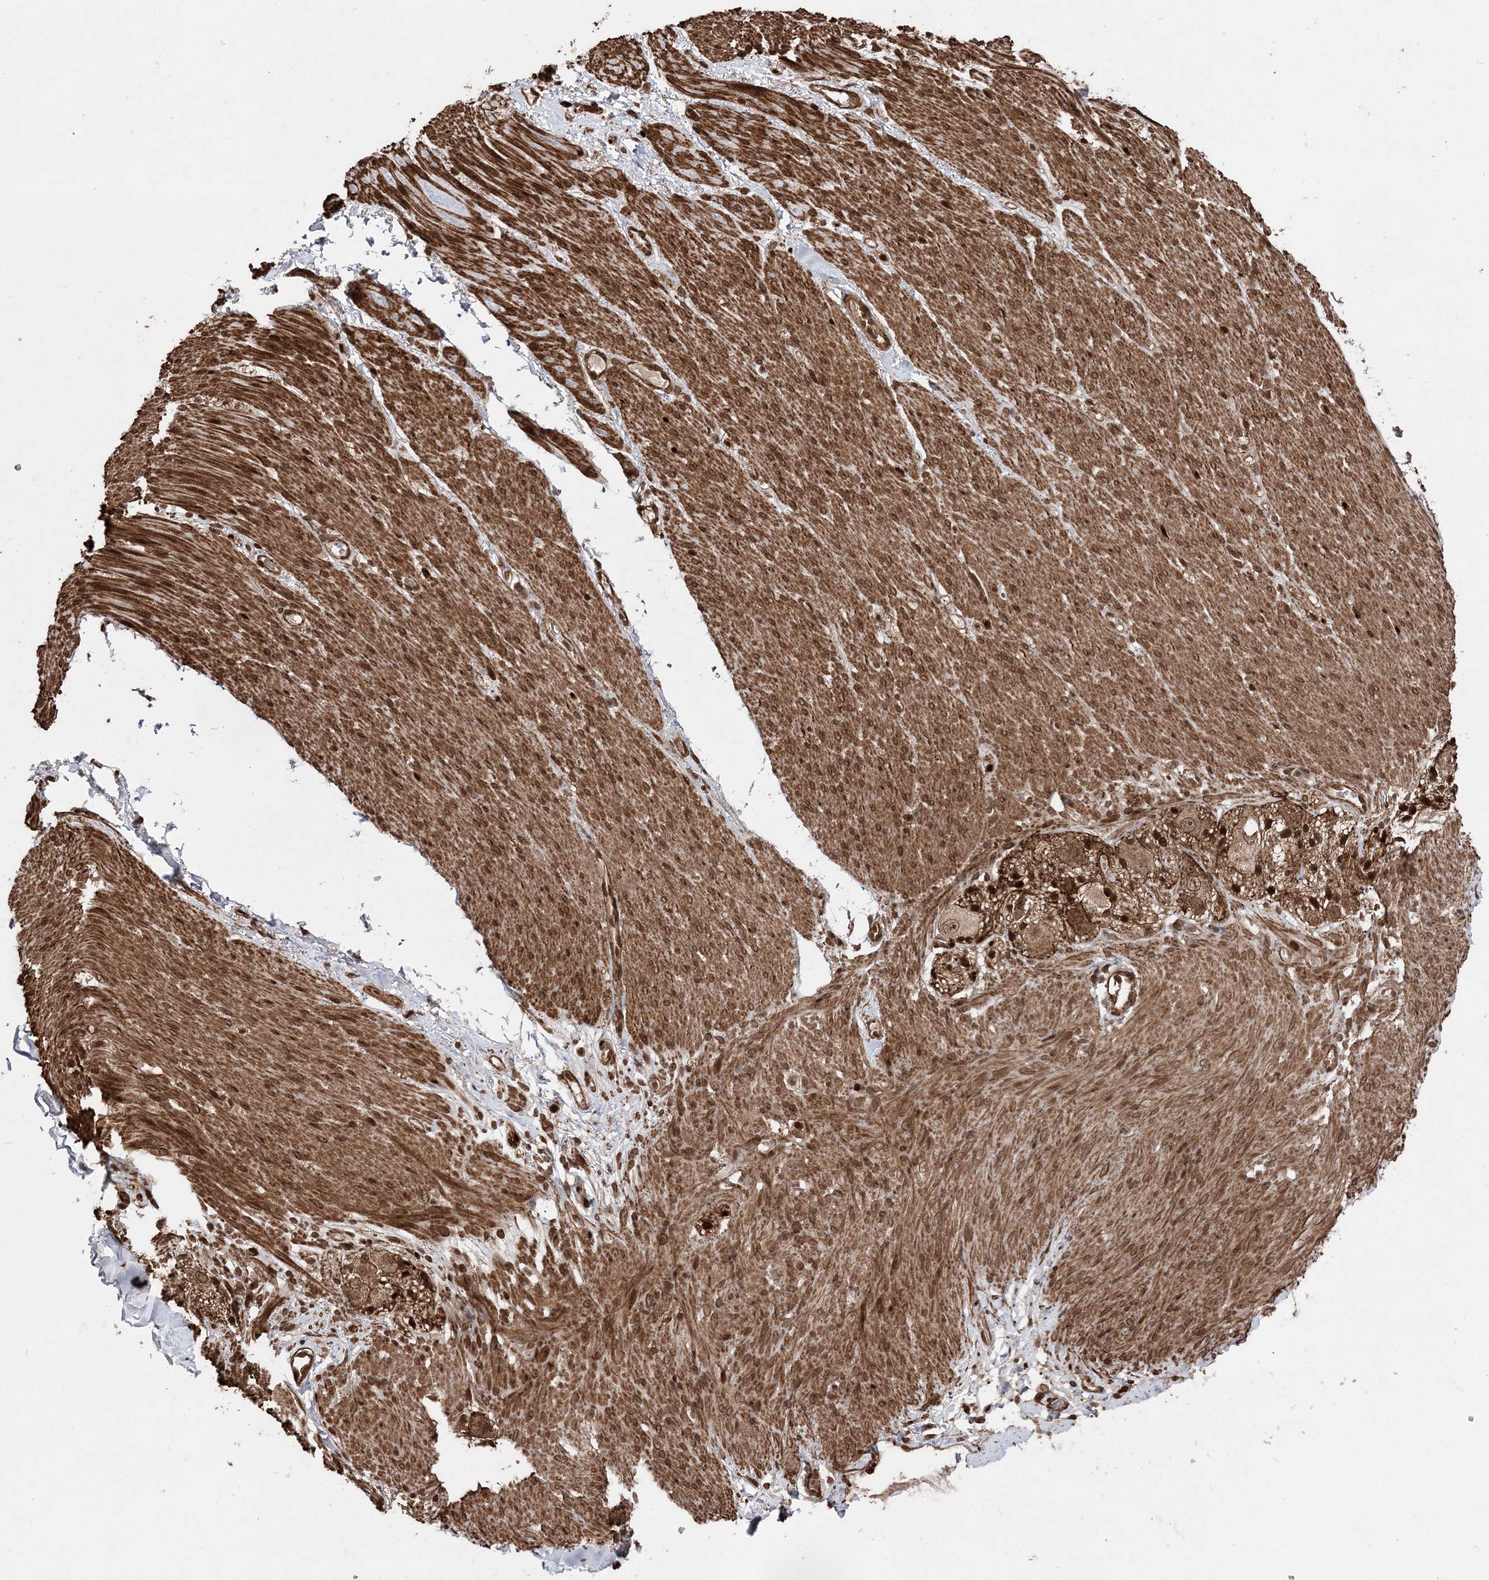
{"staining": {"intensity": "moderate", "quantity": "25%-75%", "location": "cytoplasmic/membranous,nuclear"}, "tissue": "adipose tissue", "cell_type": "Adipocytes", "image_type": "normal", "snomed": [{"axis": "morphology", "description": "Normal tissue, NOS"}, {"axis": "topography", "description": "Colon"}, {"axis": "topography", "description": "Peripheral nerve tissue"}], "caption": "Adipose tissue was stained to show a protein in brown. There is medium levels of moderate cytoplasmic/membranous,nuclear positivity in approximately 25%-75% of adipocytes. The staining is performed using DAB (3,3'-diaminobenzidine) brown chromogen to label protein expression. The nuclei are counter-stained blue using hematoxylin.", "gene": "ETAA1", "patient": {"sex": "female", "age": 61}}